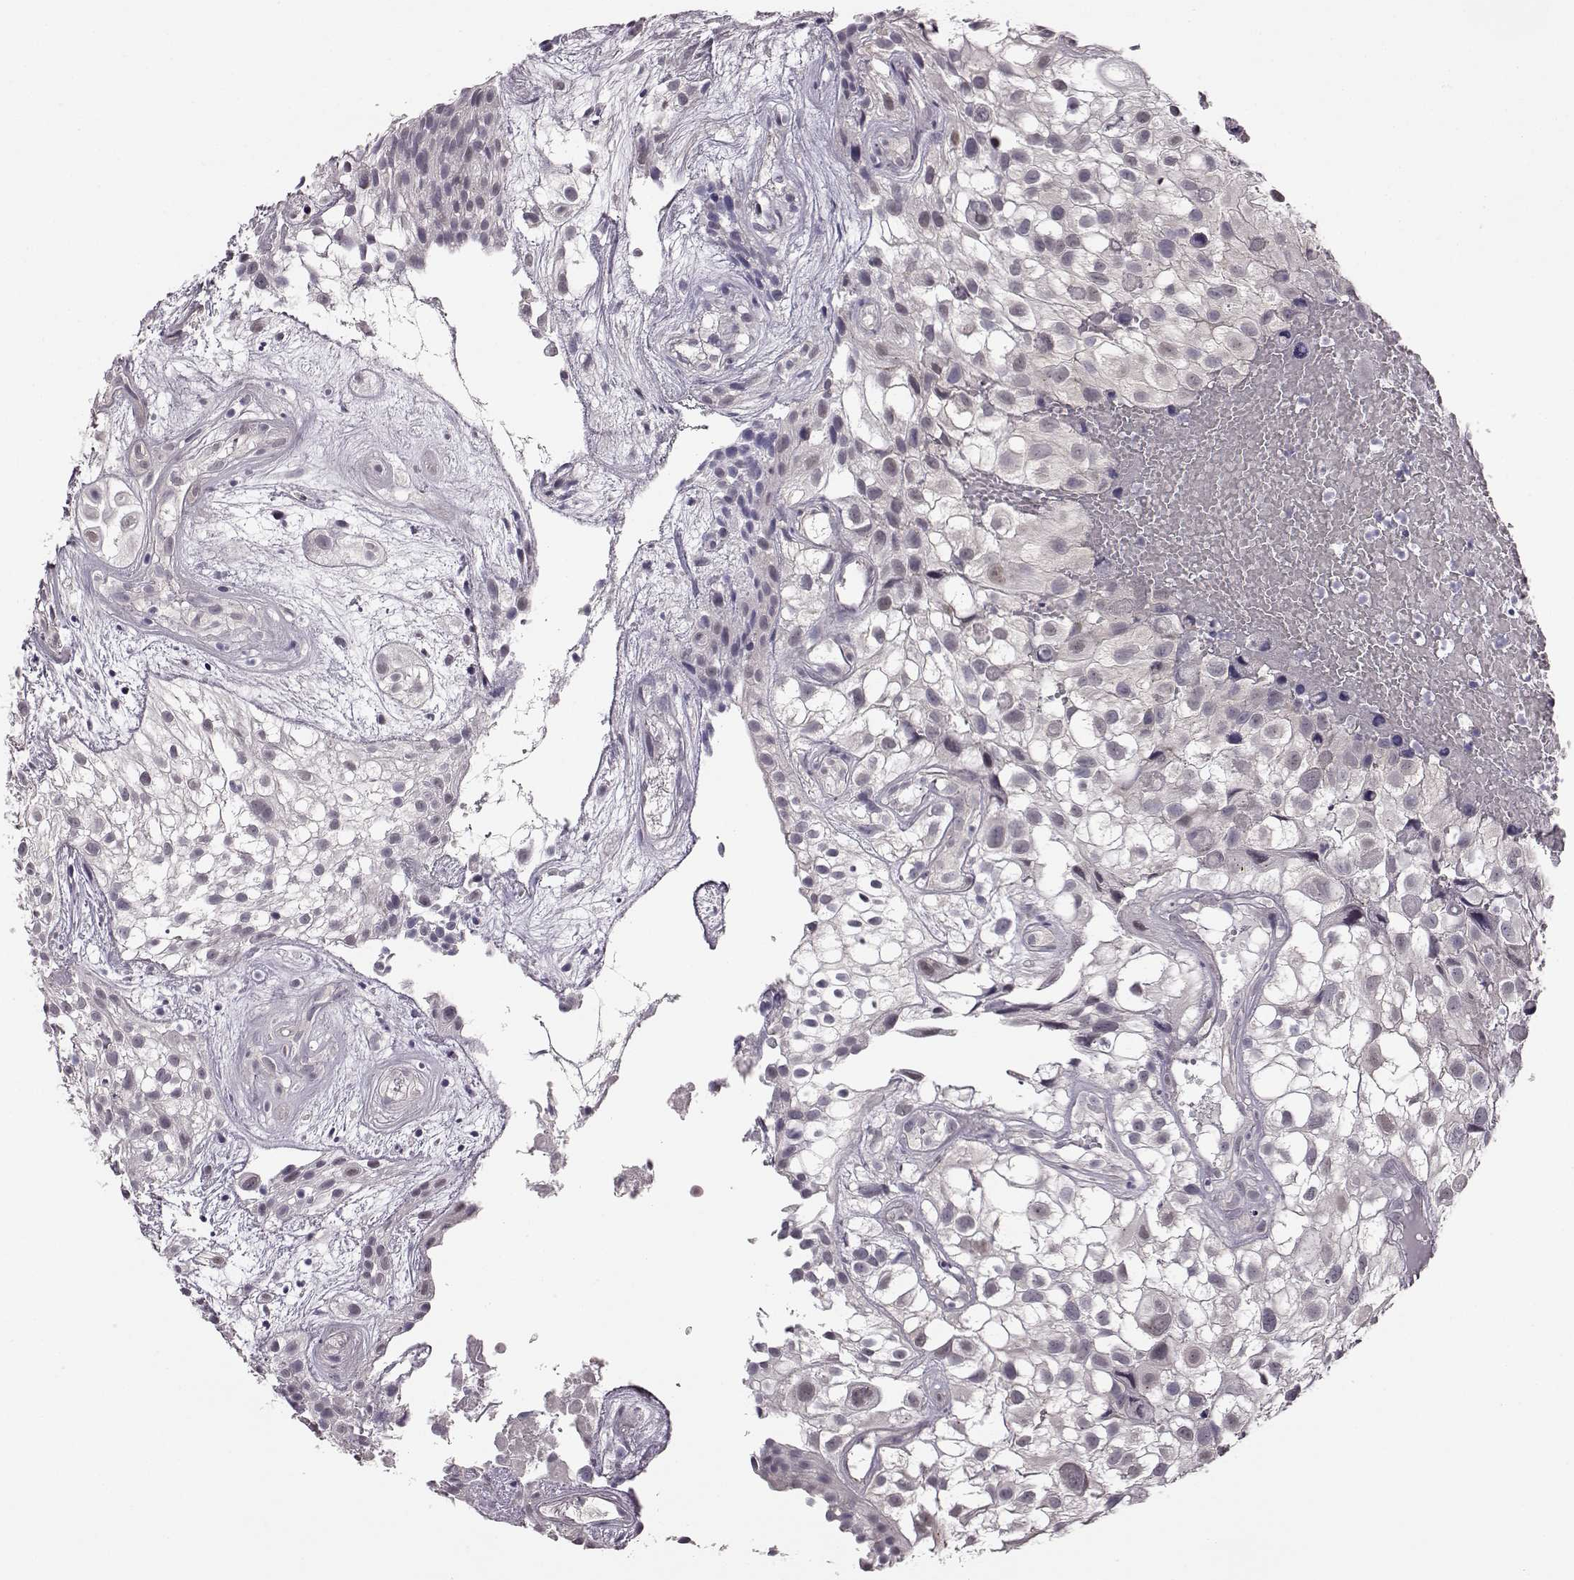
{"staining": {"intensity": "negative", "quantity": "none", "location": "none"}, "tissue": "urothelial cancer", "cell_type": "Tumor cells", "image_type": "cancer", "snomed": [{"axis": "morphology", "description": "Urothelial carcinoma, High grade"}, {"axis": "topography", "description": "Urinary bladder"}], "caption": "IHC micrograph of neoplastic tissue: urothelial cancer stained with DAB displays no significant protein staining in tumor cells.", "gene": "C10orf62", "patient": {"sex": "male", "age": 56}}